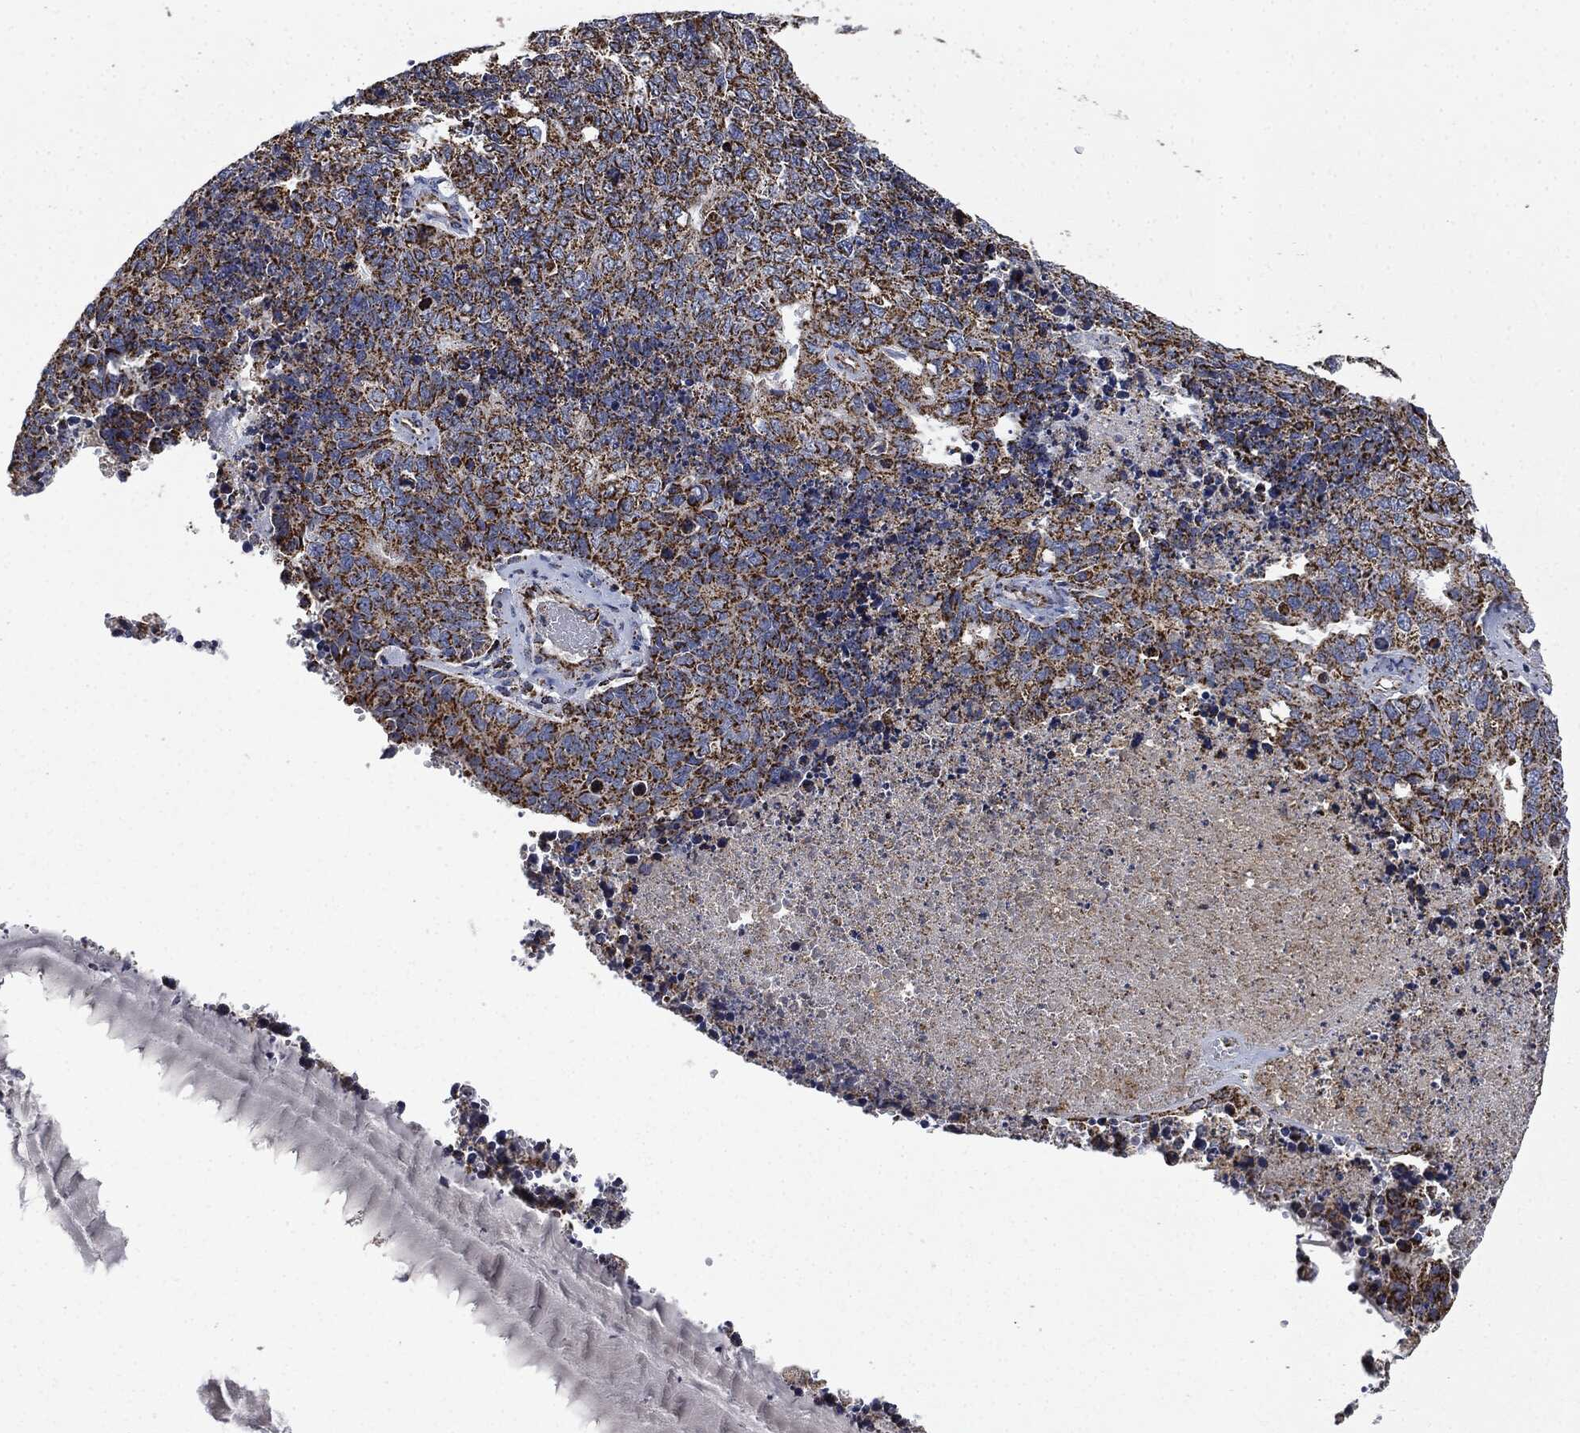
{"staining": {"intensity": "strong", "quantity": ">75%", "location": "cytoplasmic/membranous"}, "tissue": "cervical cancer", "cell_type": "Tumor cells", "image_type": "cancer", "snomed": [{"axis": "morphology", "description": "Squamous cell carcinoma, NOS"}, {"axis": "topography", "description": "Cervix"}], "caption": "Cervical cancer (squamous cell carcinoma) stained for a protein (brown) displays strong cytoplasmic/membranous positive staining in about >75% of tumor cells.", "gene": "RYK", "patient": {"sex": "female", "age": 63}}